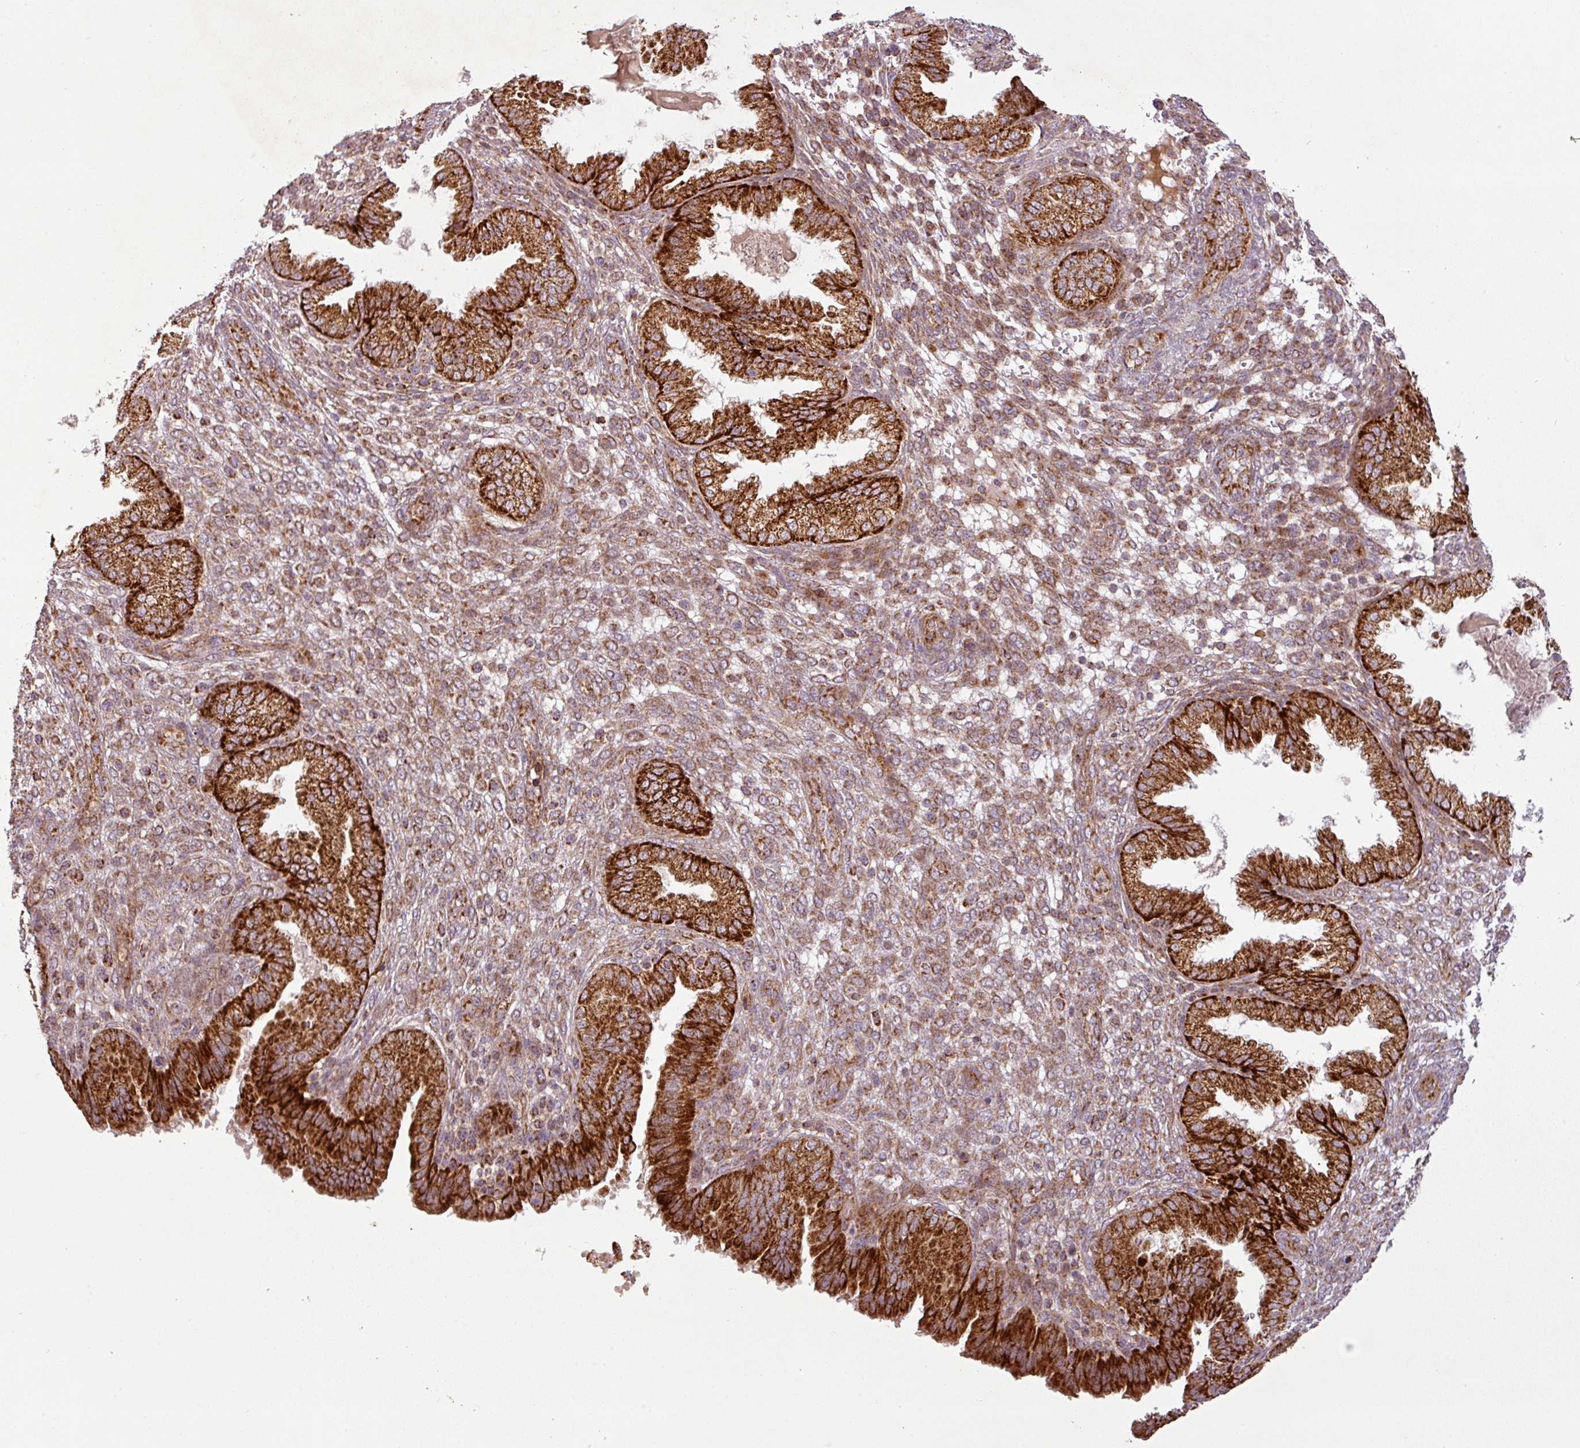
{"staining": {"intensity": "moderate", "quantity": "25%-75%", "location": "cytoplasmic/membranous"}, "tissue": "endometrium", "cell_type": "Cells in endometrial stroma", "image_type": "normal", "snomed": [{"axis": "morphology", "description": "Normal tissue, NOS"}, {"axis": "topography", "description": "Endometrium"}], "caption": "DAB (3,3'-diaminobenzidine) immunohistochemical staining of unremarkable human endometrium displays moderate cytoplasmic/membranous protein staining in about 25%-75% of cells in endometrial stroma. The protein is shown in brown color, while the nuclei are stained blue.", "gene": "GPD2", "patient": {"sex": "female", "age": 33}}